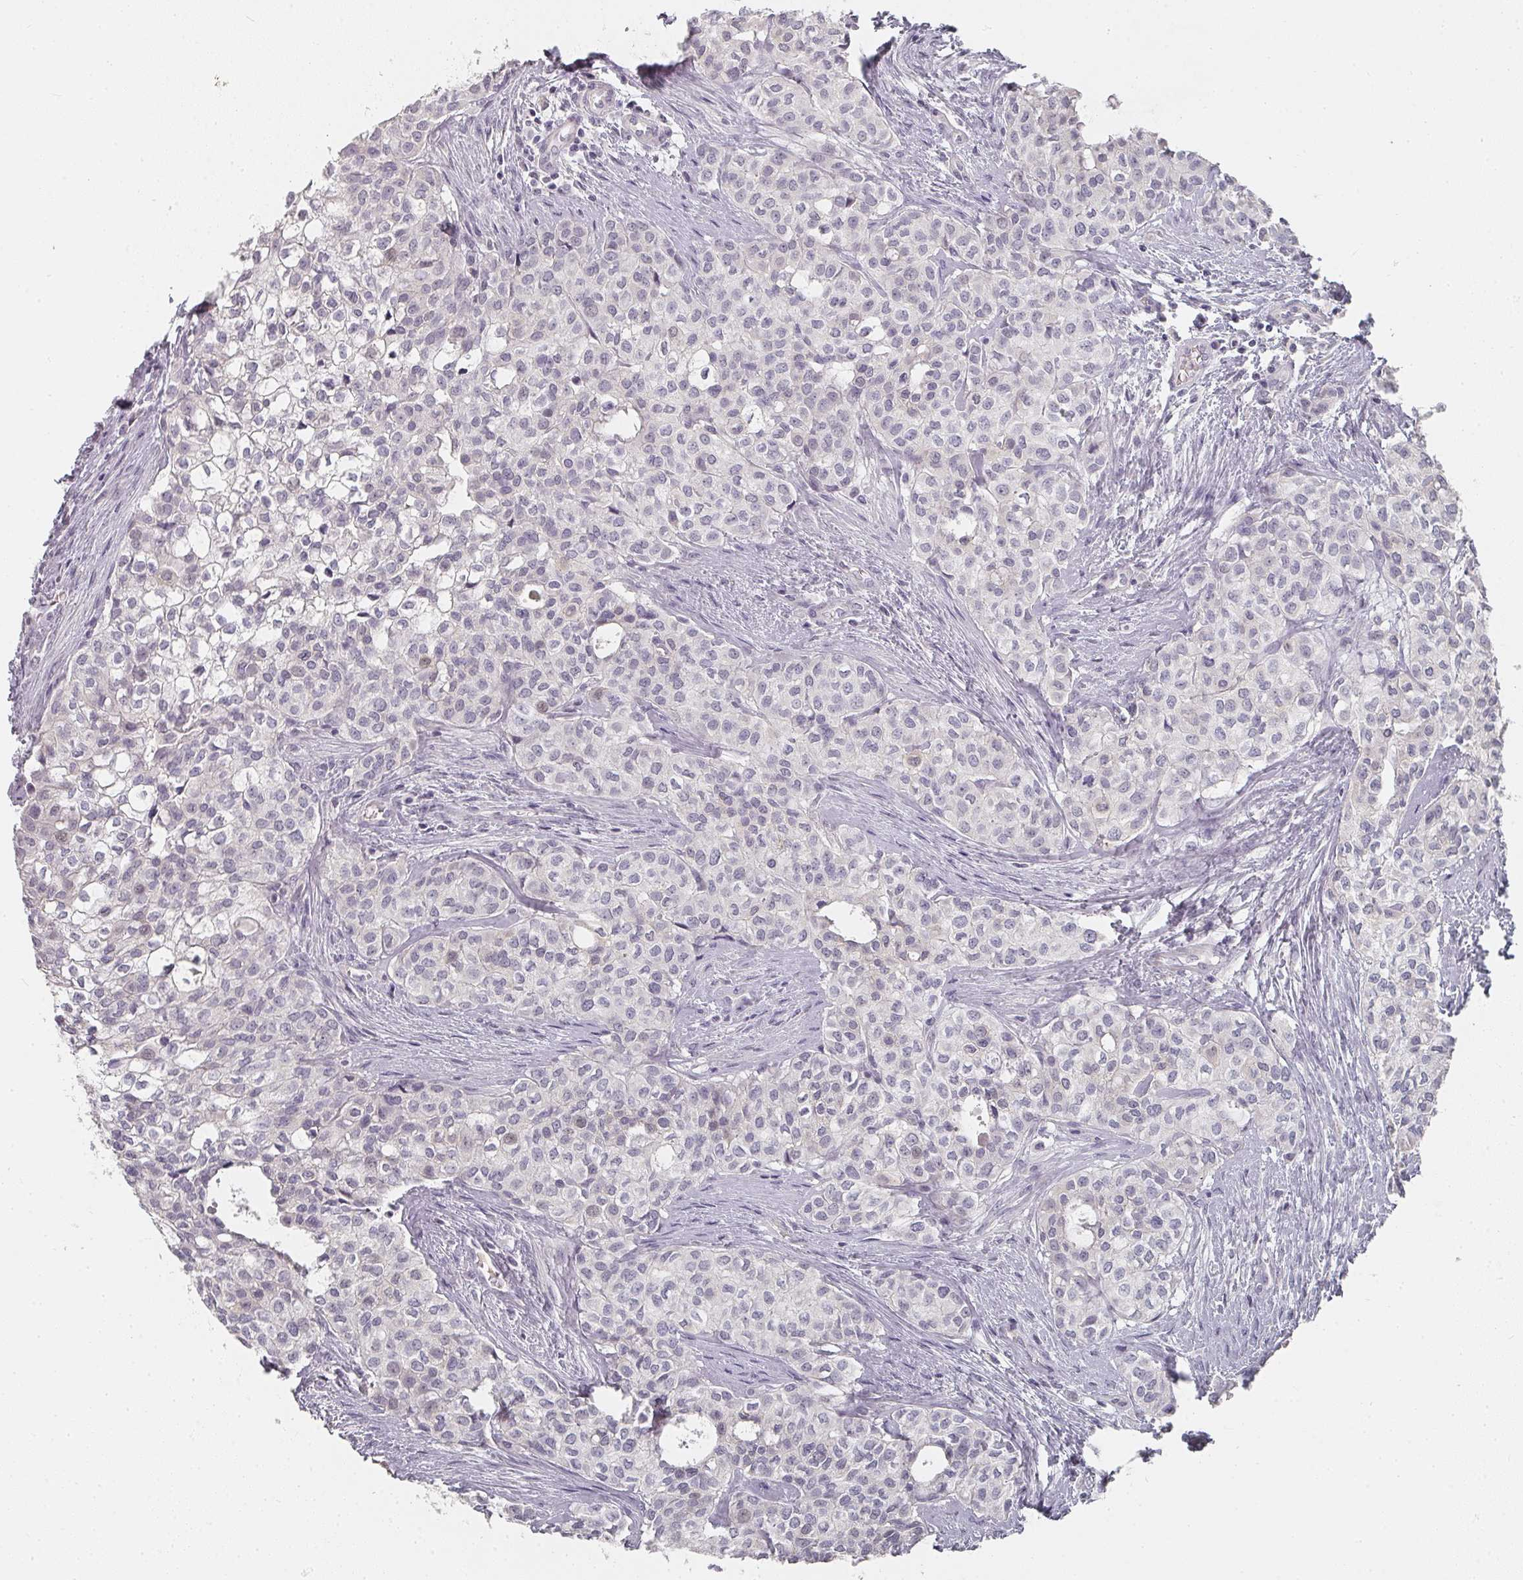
{"staining": {"intensity": "negative", "quantity": "none", "location": "none"}, "tissue": "head and neck cancer", "cell_type": "Tumor cells", "image_type": "cancer", "snomed": [{"axis": "morphology", "description": "Adenocarcinoma, NOS"}, {"axis": "topography", "description": "Head-Neck"}], "caption": "Human adenocarcinoma (head and neck) stained for a protein using IHC exhibits no positivity in tumor cells.", "gene": "SHISA2", "patient": {"sex": "male", "age": 81}}